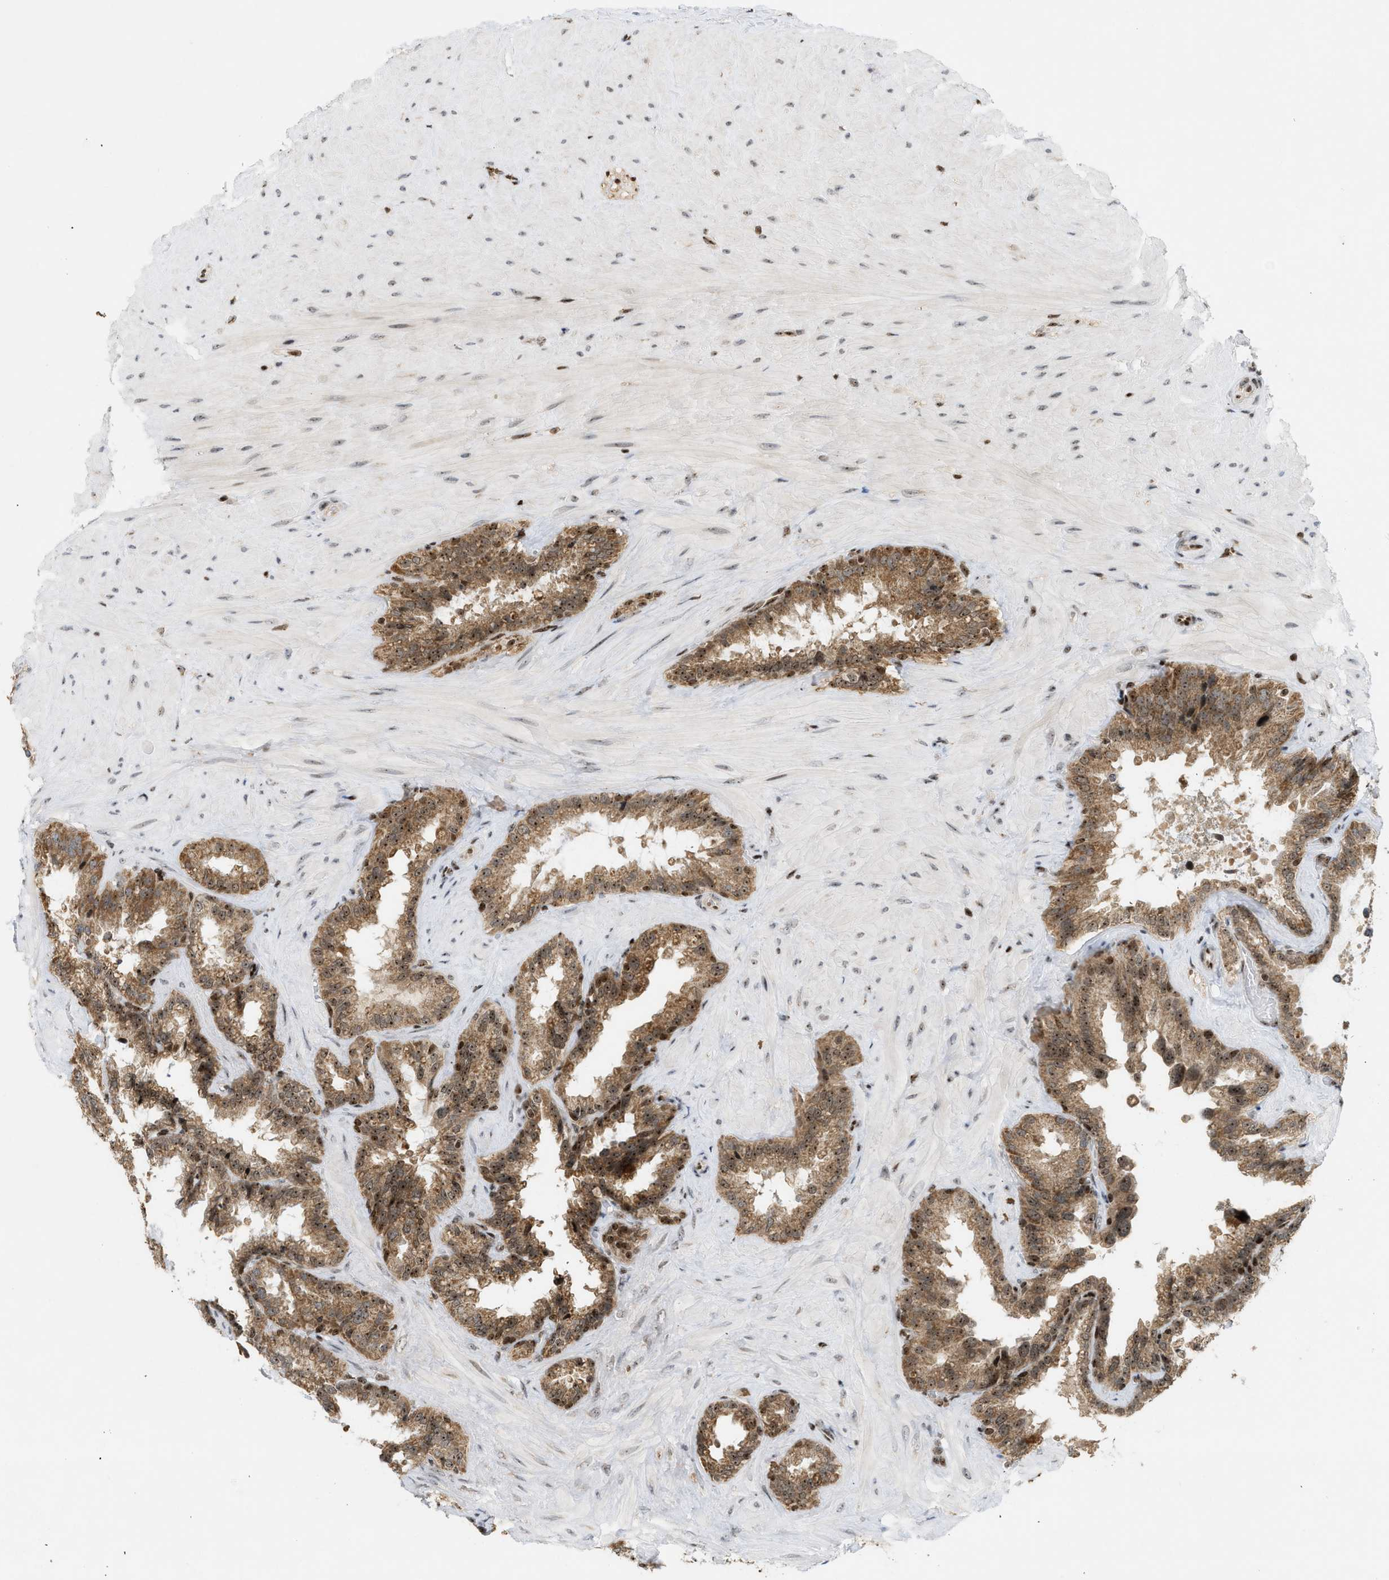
{"staining": {"intensity": "moderate", "quantity": ">75%", "location": "cytoplasmic/membranous,nuclear"}, "tissue": "seminal vesicle", "cell_type": "Glandular cells", "image_type": "normal", "snomed": [{"axis": "morphology", "description": "Normal tissue, NOS"}, {"axis": "topography", "description": "Seminal veicle"}], "caption": "Benign seminal vesicle reveals moderate cytoplasmic/membranous,nuclear staining in about >75% of glandular cells (brown staining indicates protein expression, while blue staining denotes nuclei)..", "gene": "ZNF22", "patient": {"sex": "male", "age": 46}}